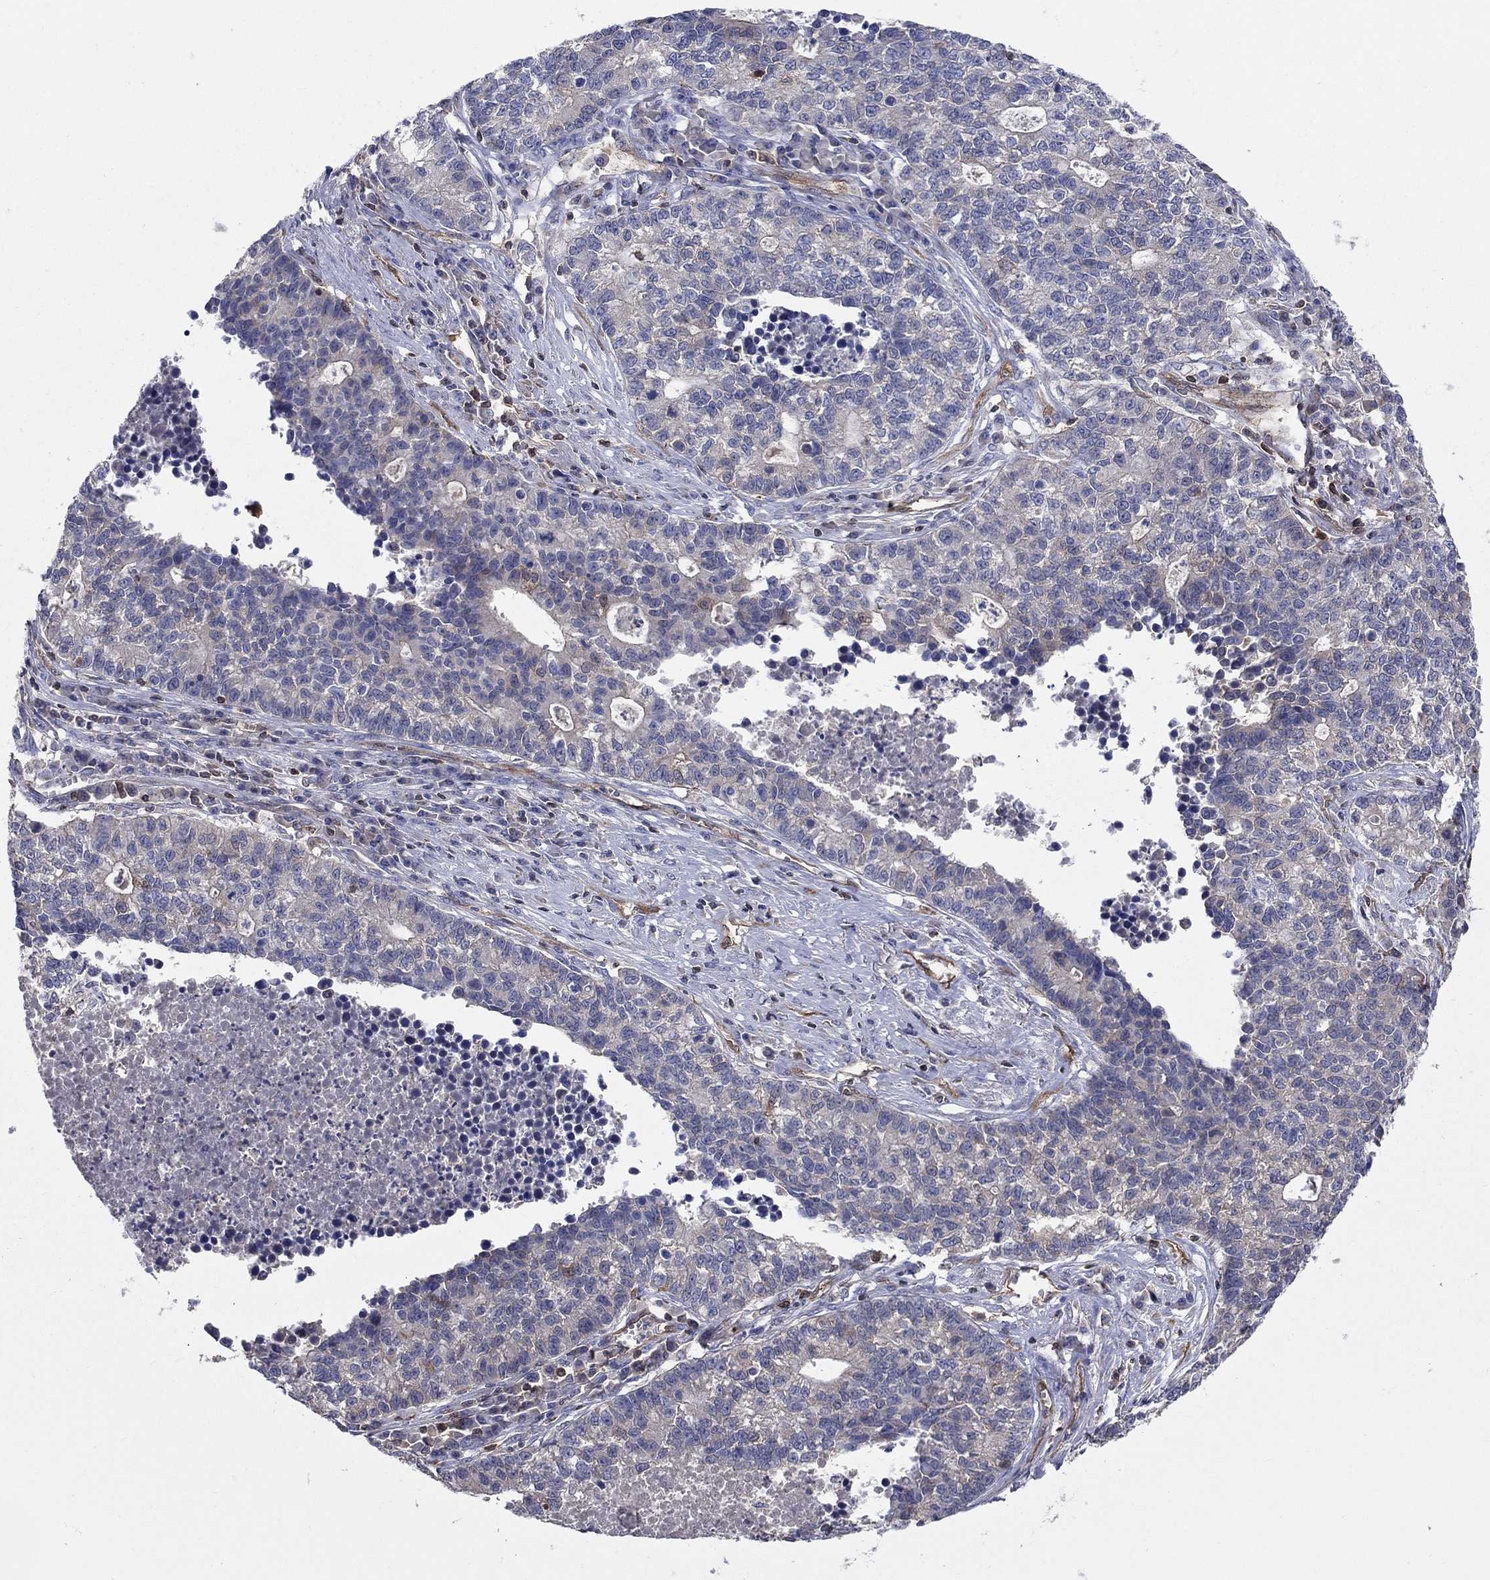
{"staining": {"intensity": "moderate", "quantity": "<25%", "location": "cytoplasmic/membranous"}, "tissue": "lung cancer", "cell_type": "Tumor cells", "image_type": "cancer", "snomed": [{"axis": "morphology", "description": "Adenocarcinoma, NOS"}, {"axis": "topography", "description": "Lung"}], "caption": "This is a histology image of IHC staining of lung cancer (adenocarcinoma), which shows moderate expression in the cytoplasmic/membranous of tumor cells.", "gene": "AGFG2", "patient": {"sex": "male", "age": 57}}